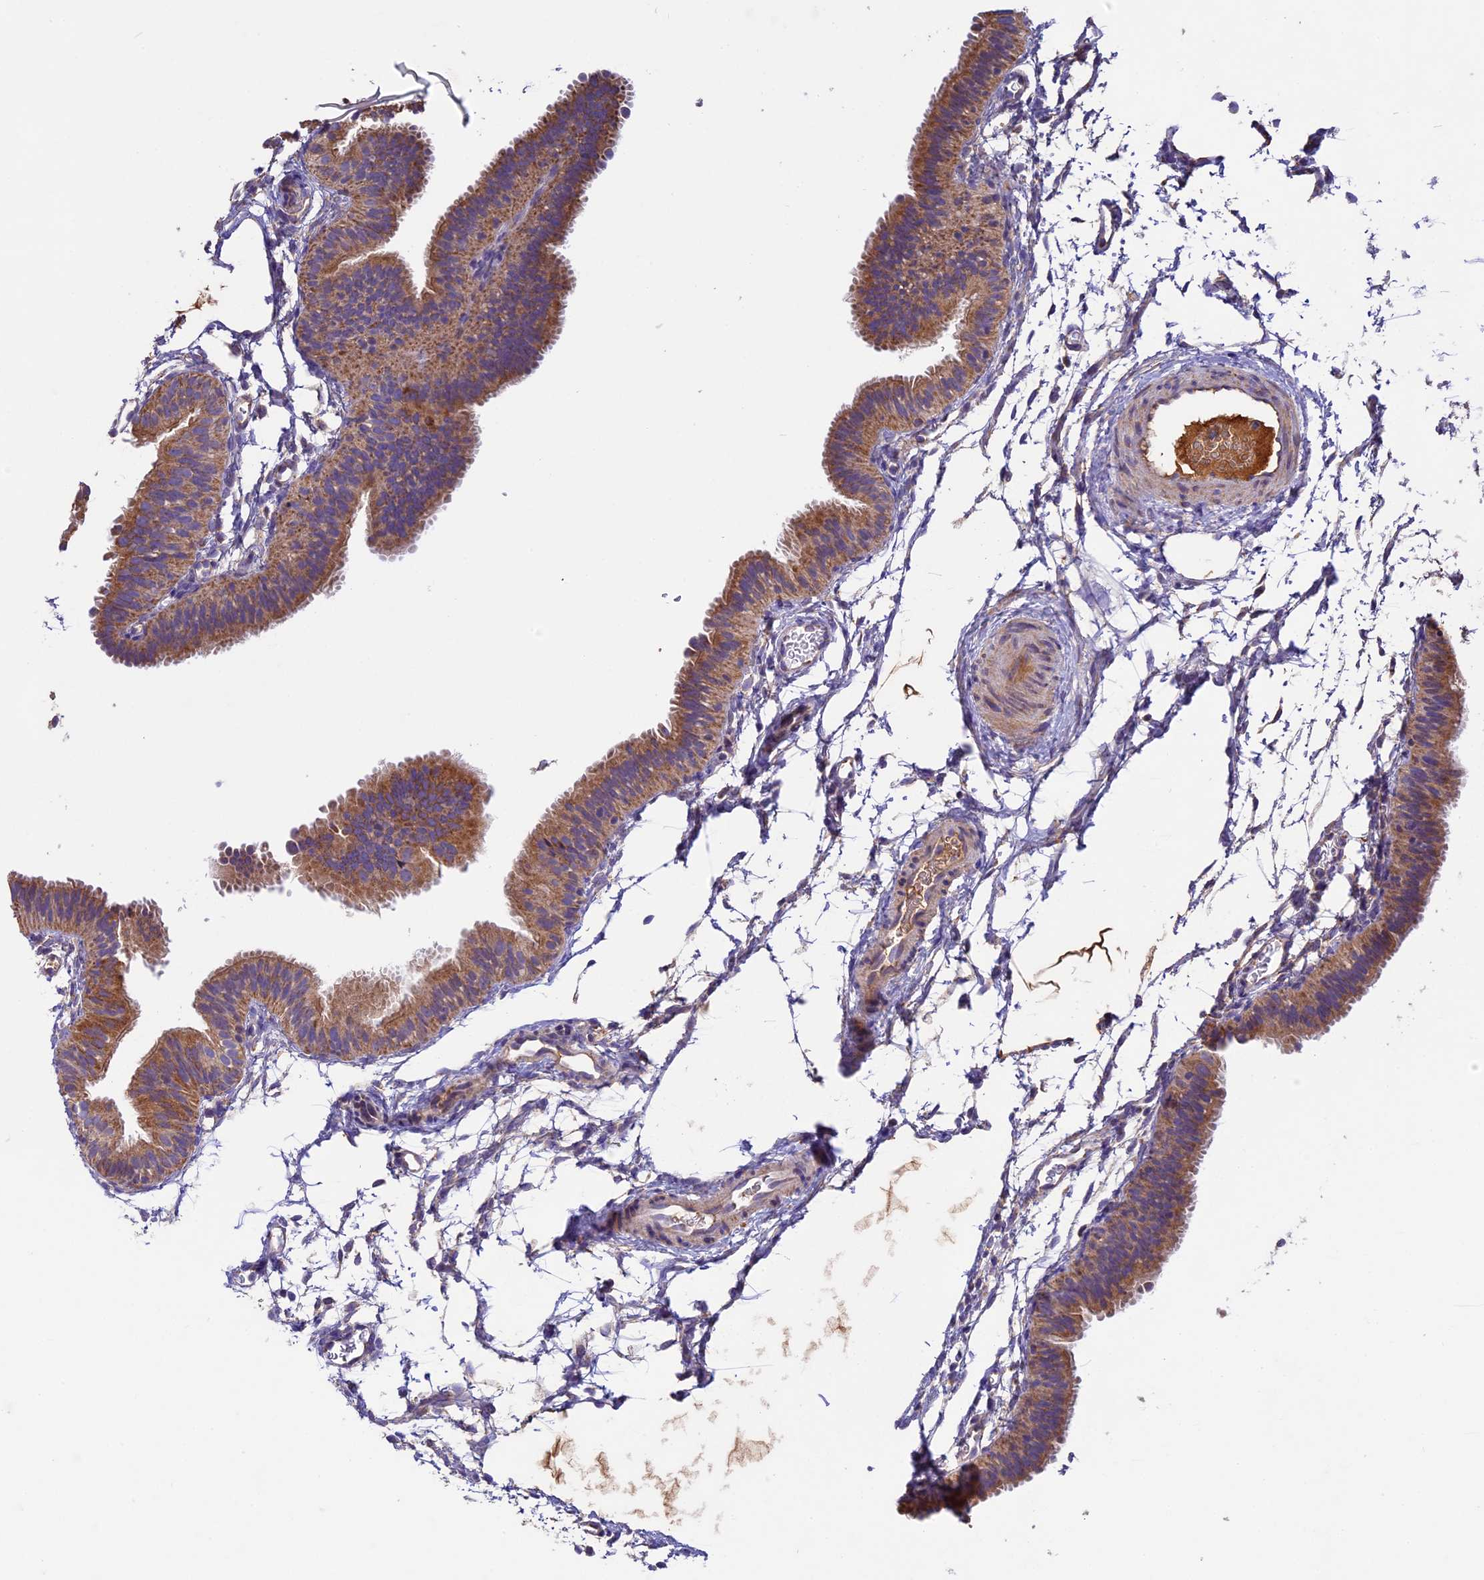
{"staining": {"intensity": "moderate", "quantity": ">75%", "location": "cytoplasmic/membranous"}, "tissue": "fallopian tube", "cell_type": "Glandular cells", "image_type": "normal", "snomed": [{"axis": "morphology", "description": "Normal tissue, NOS"}, {"axis": "topography", "description": "Fallopian tube"}], "caption": "Moderate cytoplasmic/membranous protein staining is present in approximately >75% of glandular cells in fallopian tube. (DAB (3,3'-diaminobenzidine) IHC with brightfield microscopy, high magnification).", "gene": "OCEL1", "patient": {"sex": "female", "age": 35}}